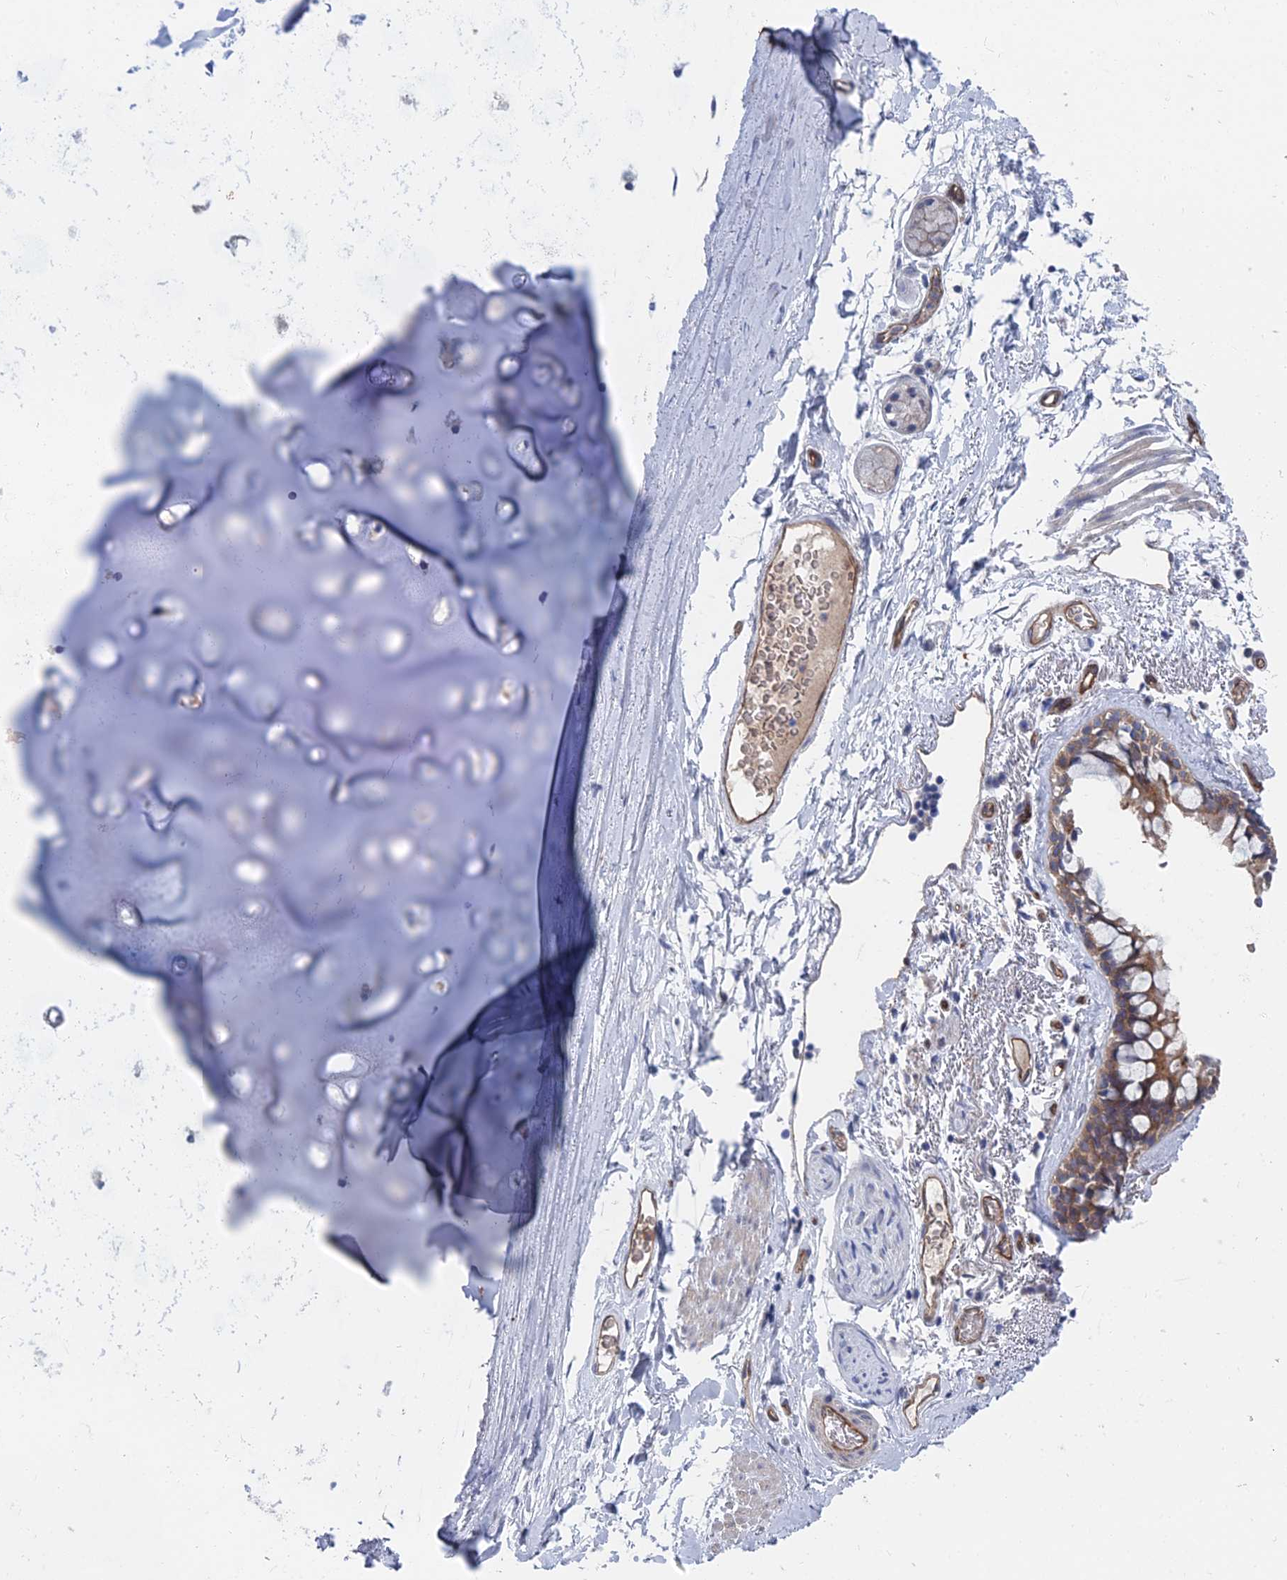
{"staining": {"intensity": "negative", "quantity": "none", "location": "none"}, "tissue": "adipose tissue", "cell_type": "Adipocytes", "image_type": "normal", "snomed": [{"axis": "morphology", "description": "Normal tissue, NOS"}, {"axis": "topography", "description": "Lymph node"}, {"axis": "topography", "description": "Bronchus"}], "caption": "This is an IHC histopathology image of unremarkable human adipose tissue. There is no positivity in adipocytes.", "gene": "ARAP3", "patient": {"sex": "male", "age": 63}}